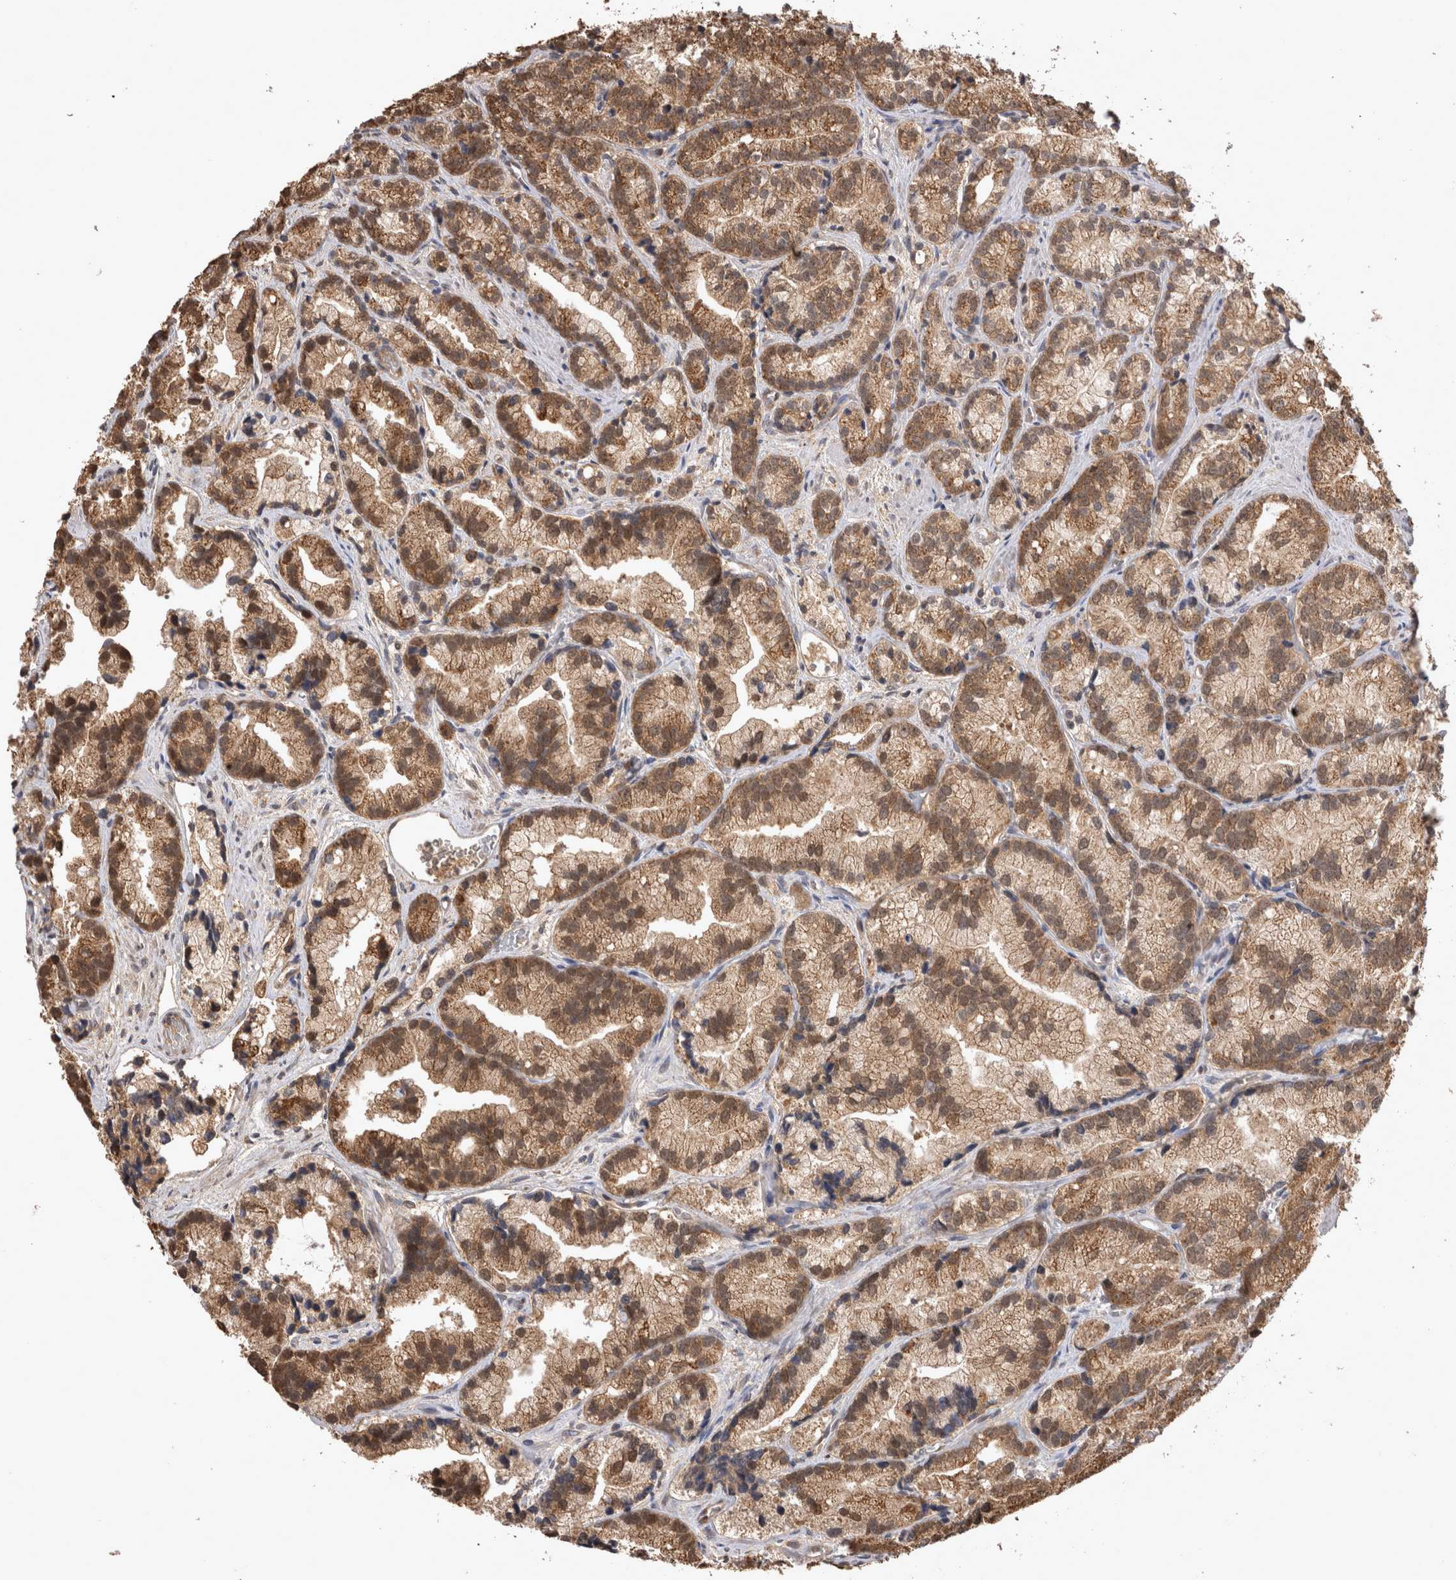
{"staining": {"intensity": "moderate", "quantity": ">75%", "location": "cytoplasmic/membranous"}, "tissue": "prostate cancer", "cell_type": "Tumor cells", "image_type": "cancer", "snomed": [{"axis": "morphology", "description": "Adenocarcinoma, Low grade"}, {"axis": "topography", "description": "Prostate"}], "caption": "About >75% of tumor cells in human prostate low-grade adenocarcinoma demonstrate moderate cytoplasmic/membranous protein staining as visualized by brown immunohistochemical staining.", "gene": "PREP", "patient": {"sex": "male", "age": 89}}